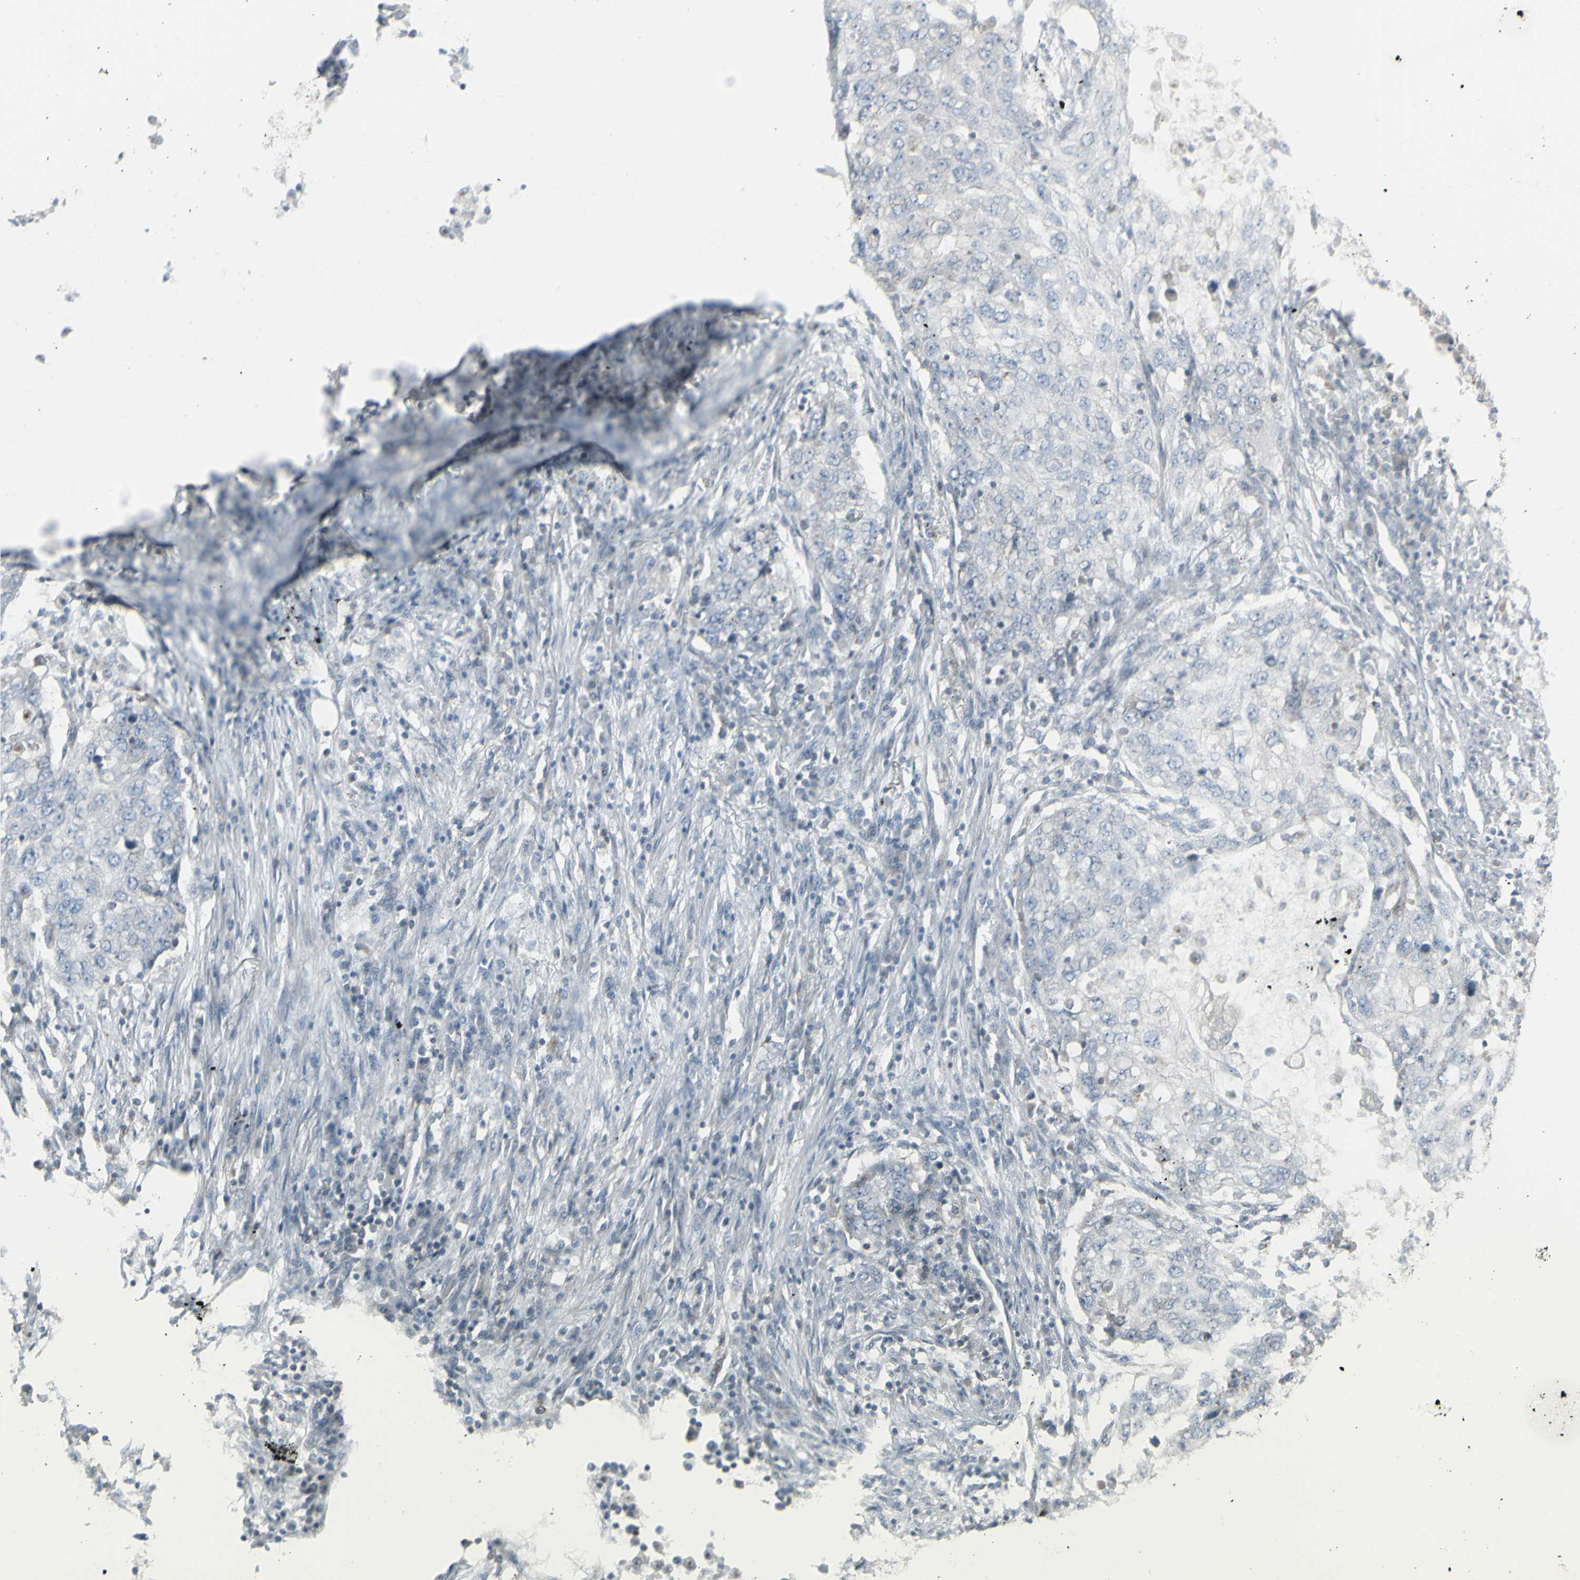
{"staining": {"intensity": "negative", "quantity": "none", "location": "none"}, "tissue": "lung cancer", "cell_type": "Tumor cells", "image_type": "cancer", "snomed": [{"axis": "morphology", "description": "Squamous cell carcinoma, NOS"}, {"axis": "topography", "description": "Lung"}], "caption": "A high-resolution image shows immunohistochemistry staining of squamous cell carcinoma (lung), which exhibits no significant expression in tumor cells. Brightfield microscopy of IHC stained with DAB (3,3'-diaminobenzidine) (brown) and hematoxylin (blue), captured at high magnification.", "gene": "GALNT6", "patient": {"sex": "female", "age": 63}}